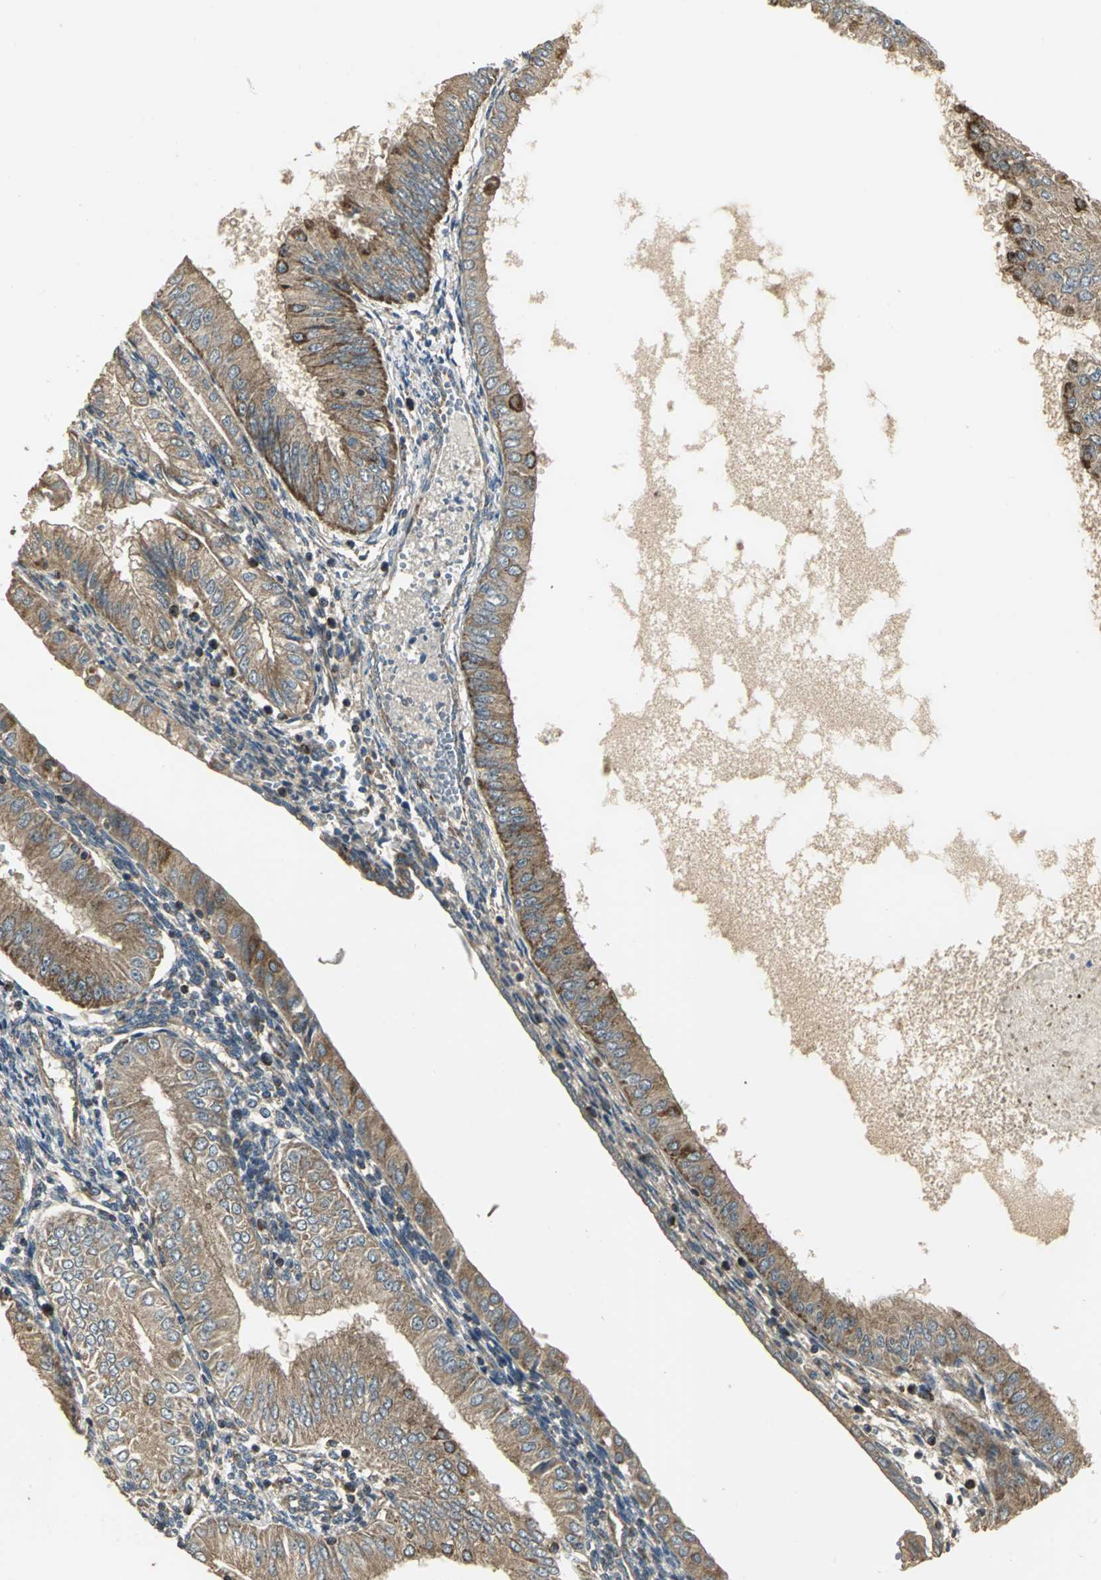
{"staining": {"intensity": "moderate", "quantity": ">75%", "location": "cytoplasmic/membranous"}, "tissue": "endometrial cancer", "cell_type": "Tumor cells", "image_type": "cancer", "snomed": [{"axis": "morphology", "description": "Adenocarcinoma, NOS"}, {"axis": "topography", "description": "Endometrium"}], "caption": "High-magnification brightfield microscopy of adenocarcinoma (endometrial) stained with DAB (3,3'-diaminobenzidine) (brown) and counterstained with hematoxylin (blue). tumor cells exhibit moderate cytoplasmic/membranous positivity is appreciated in approximately>75% of cells.", "gene": "KANK1", "patient": {"sex": "female", "age": 53}}